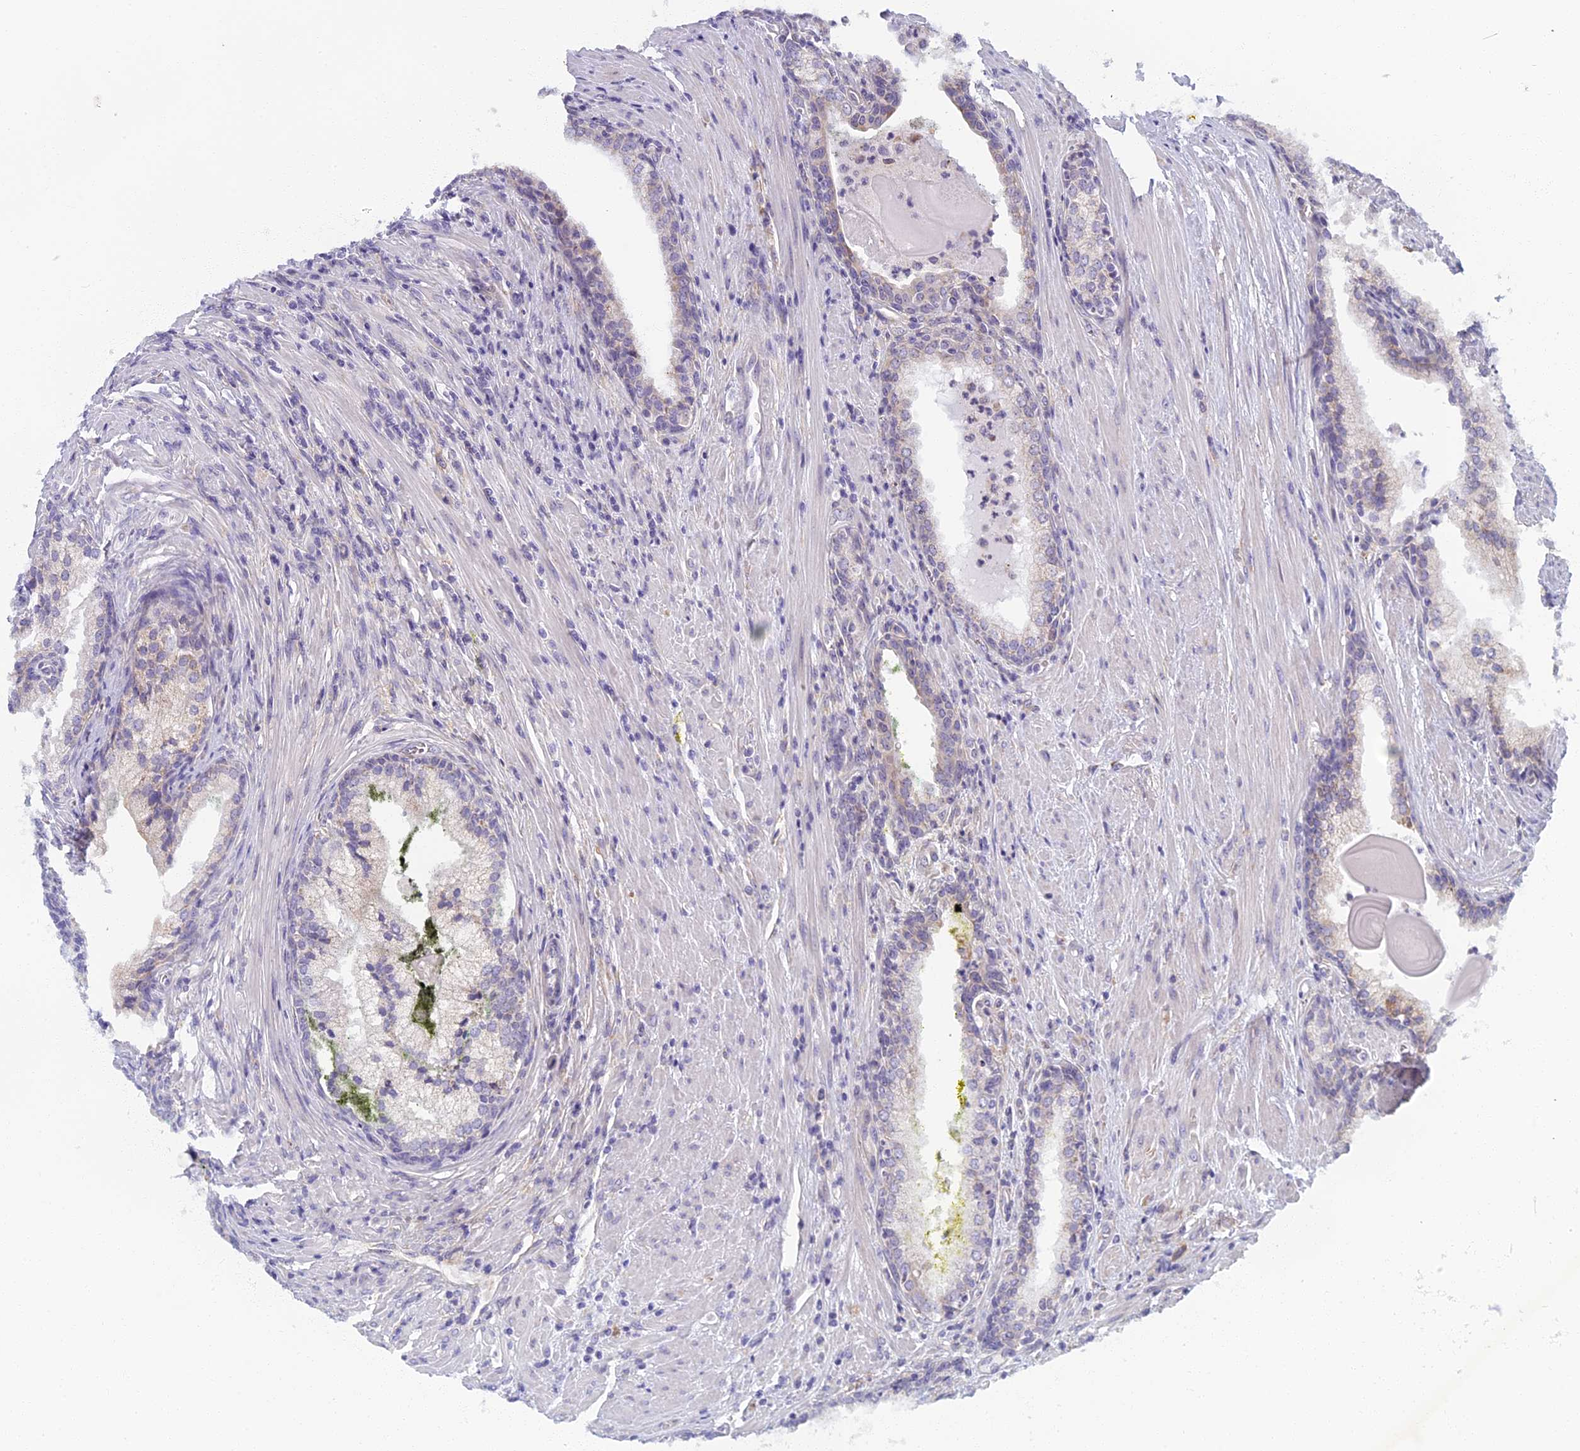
{"staining": {"intensity": "negative", "quantity": "none", "location": "none"}, "tissue": "prostate cancer", "cell_type": "Tumor cells", "image_type": "cancer", "snomed": [{"axis": "morphology", "description": "Adenocarcinoma, Low grade"}, {"axis": "topography", "description": "Prostate"}], "caption": "This is an IHC photomicrograph of prostate cancer (adenocarcinoma (low-grade)). There is no staining in tumor cells.", "gene": "DDX51", "patient": {"sex": "male", "age": 54}}